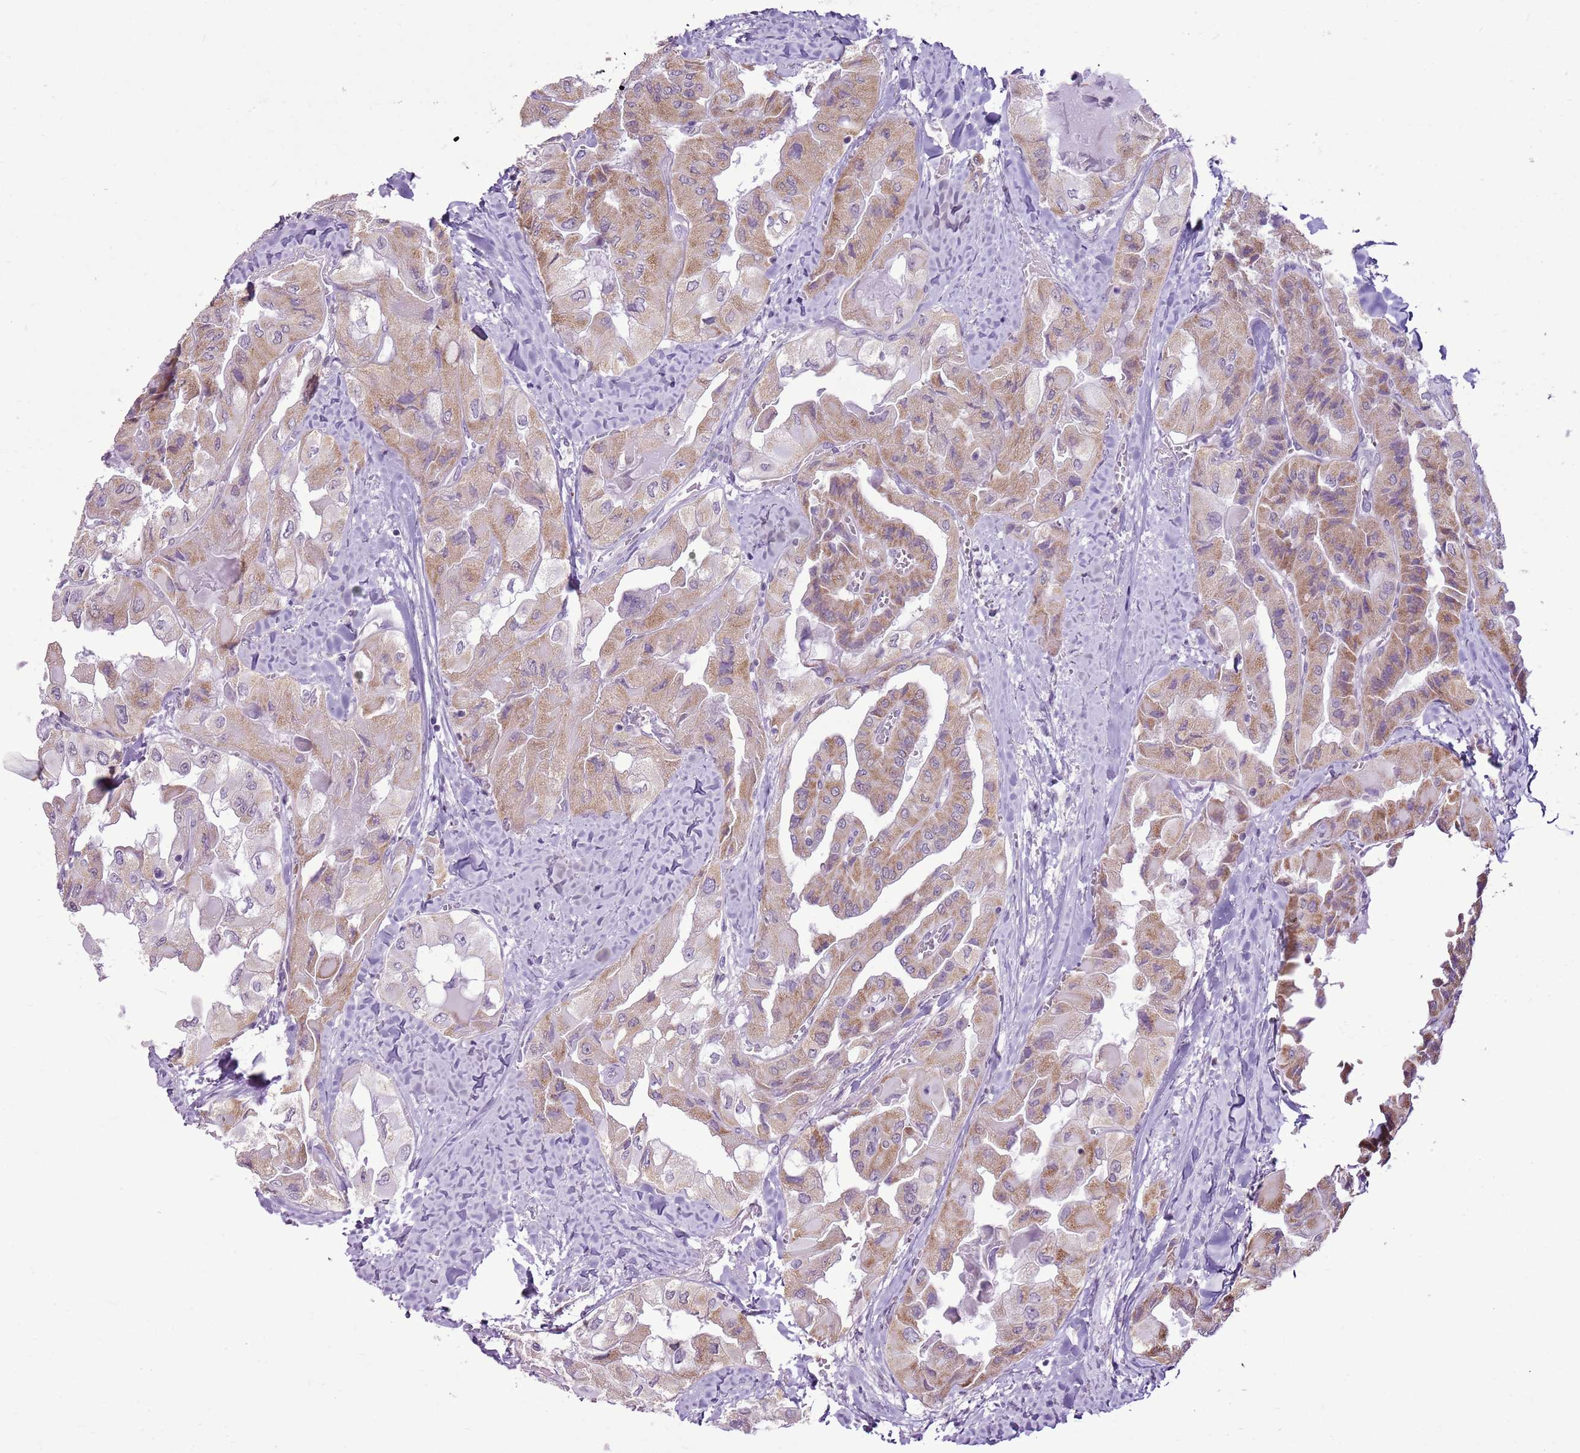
{"staining": {"intensity": "moderate", "quantity": "25%-75%", "location": "cytoplasmic/membranous"}, "tissue": "thyroid cancer", "cell_type": "Tumor cells", "image_type": "cancer", "snomed": [{"axis": "morphology", "description": "Normal tissue, NOS"}, {"axis": "morphology", "description": "Papillary adenocarcinoma, NOS"}, {"axis": "topography", "description": "Thyroid gland"}], "caption": "Thyroid papillary adenocarcinoma stained with a brown dye reveals moderate cytoplasmic/membranous positive staining in about 25%-75% of tumor cells.", "gene": "RPL3L", "patient": {"sex": "female", "age": 59}}